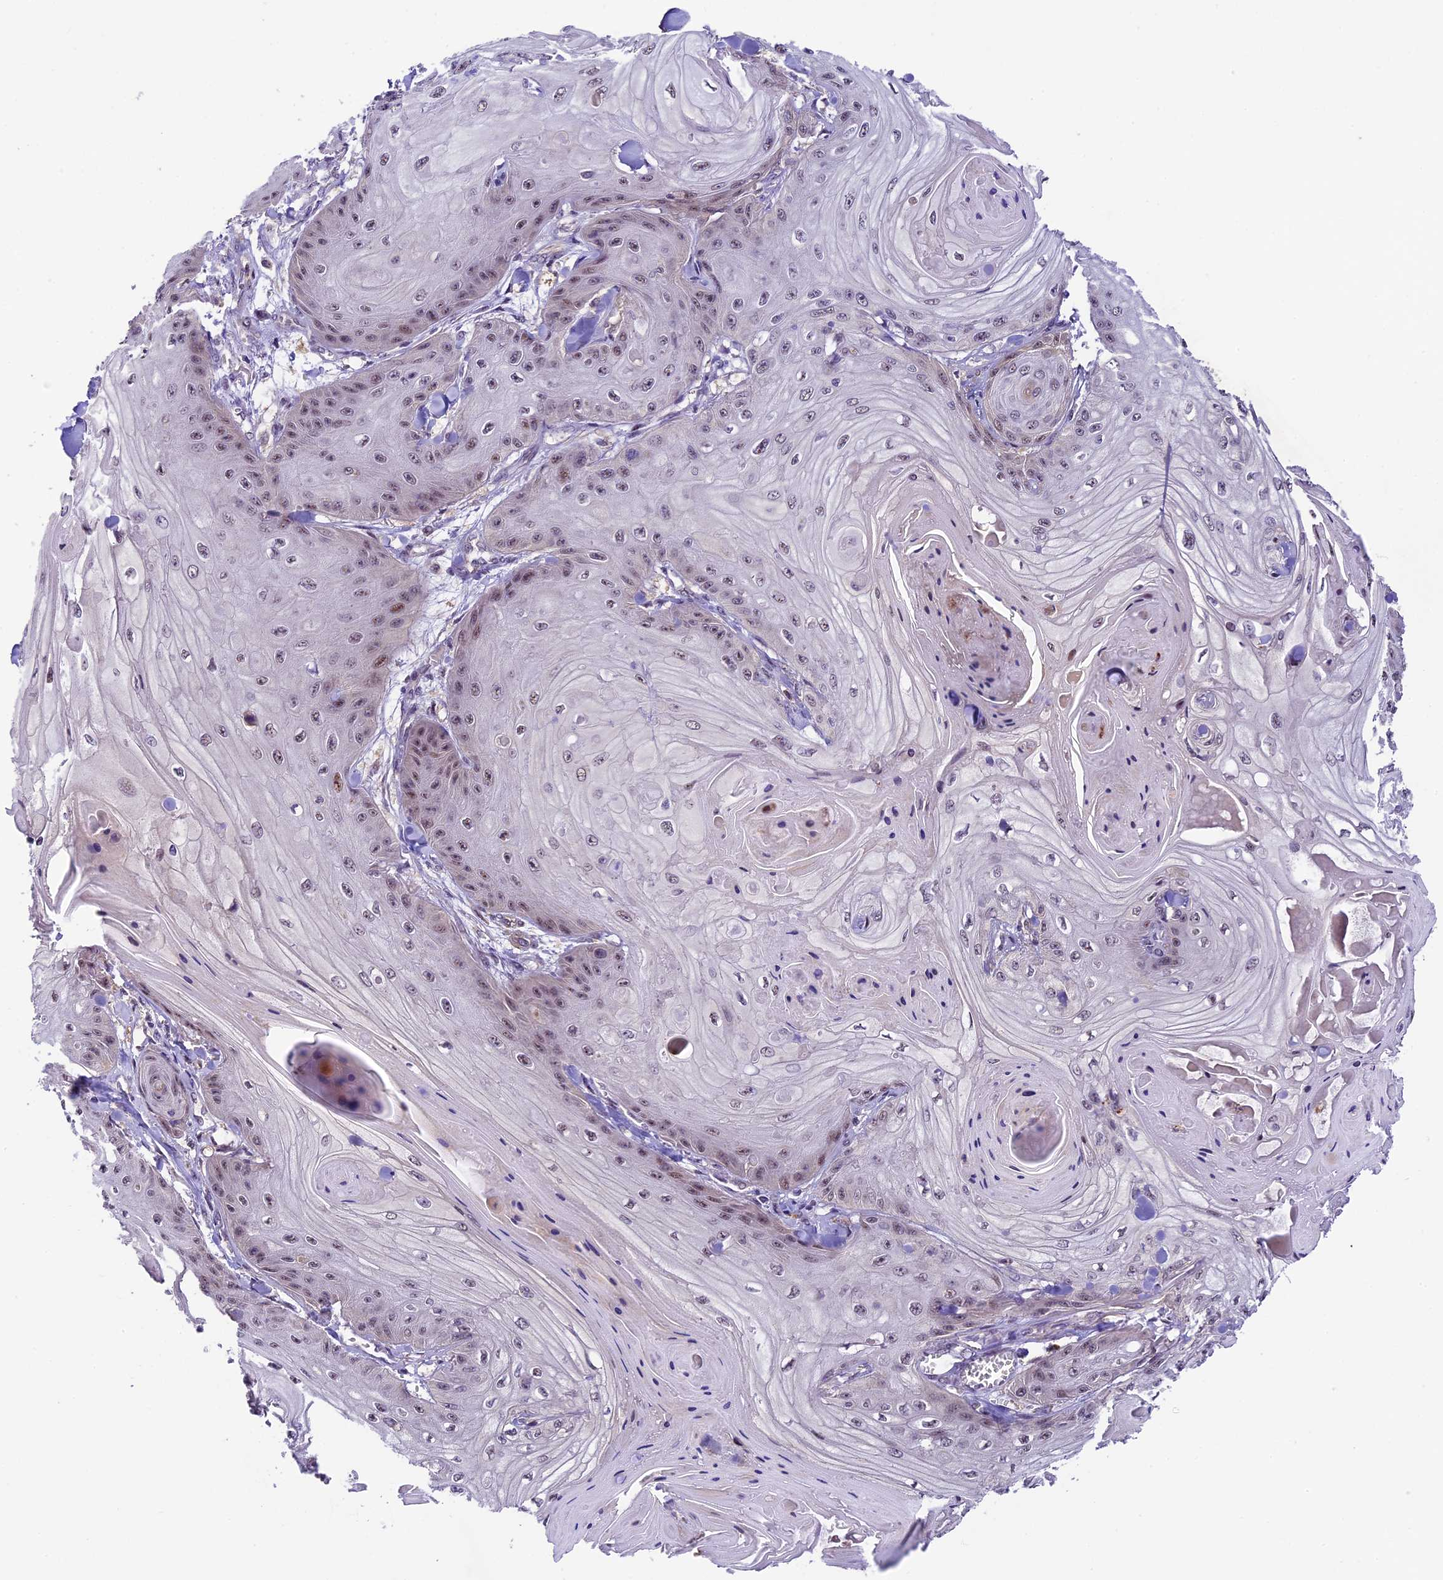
{"staining": {"intensity": "weak", "quantity": "<25%", "location": "nuclear"}, "tissue": "skin cancer", "cell_type": "Tumor cells", "image_type": "cancer", "snomed": [{"axis": "morphology", "description": "Squamous cell carcinoma, NOS"}, {"axis": "topography", "description": "Skin"}], "caption": "Immunohistochemistry photomicrograph of human skin cancer (squamous cell carcinoma) stained for a protein (brown), which demonstrates no staining in tumor cells.", "gene": "NEK8", "patient": {"sex": "male", "age": 74}}